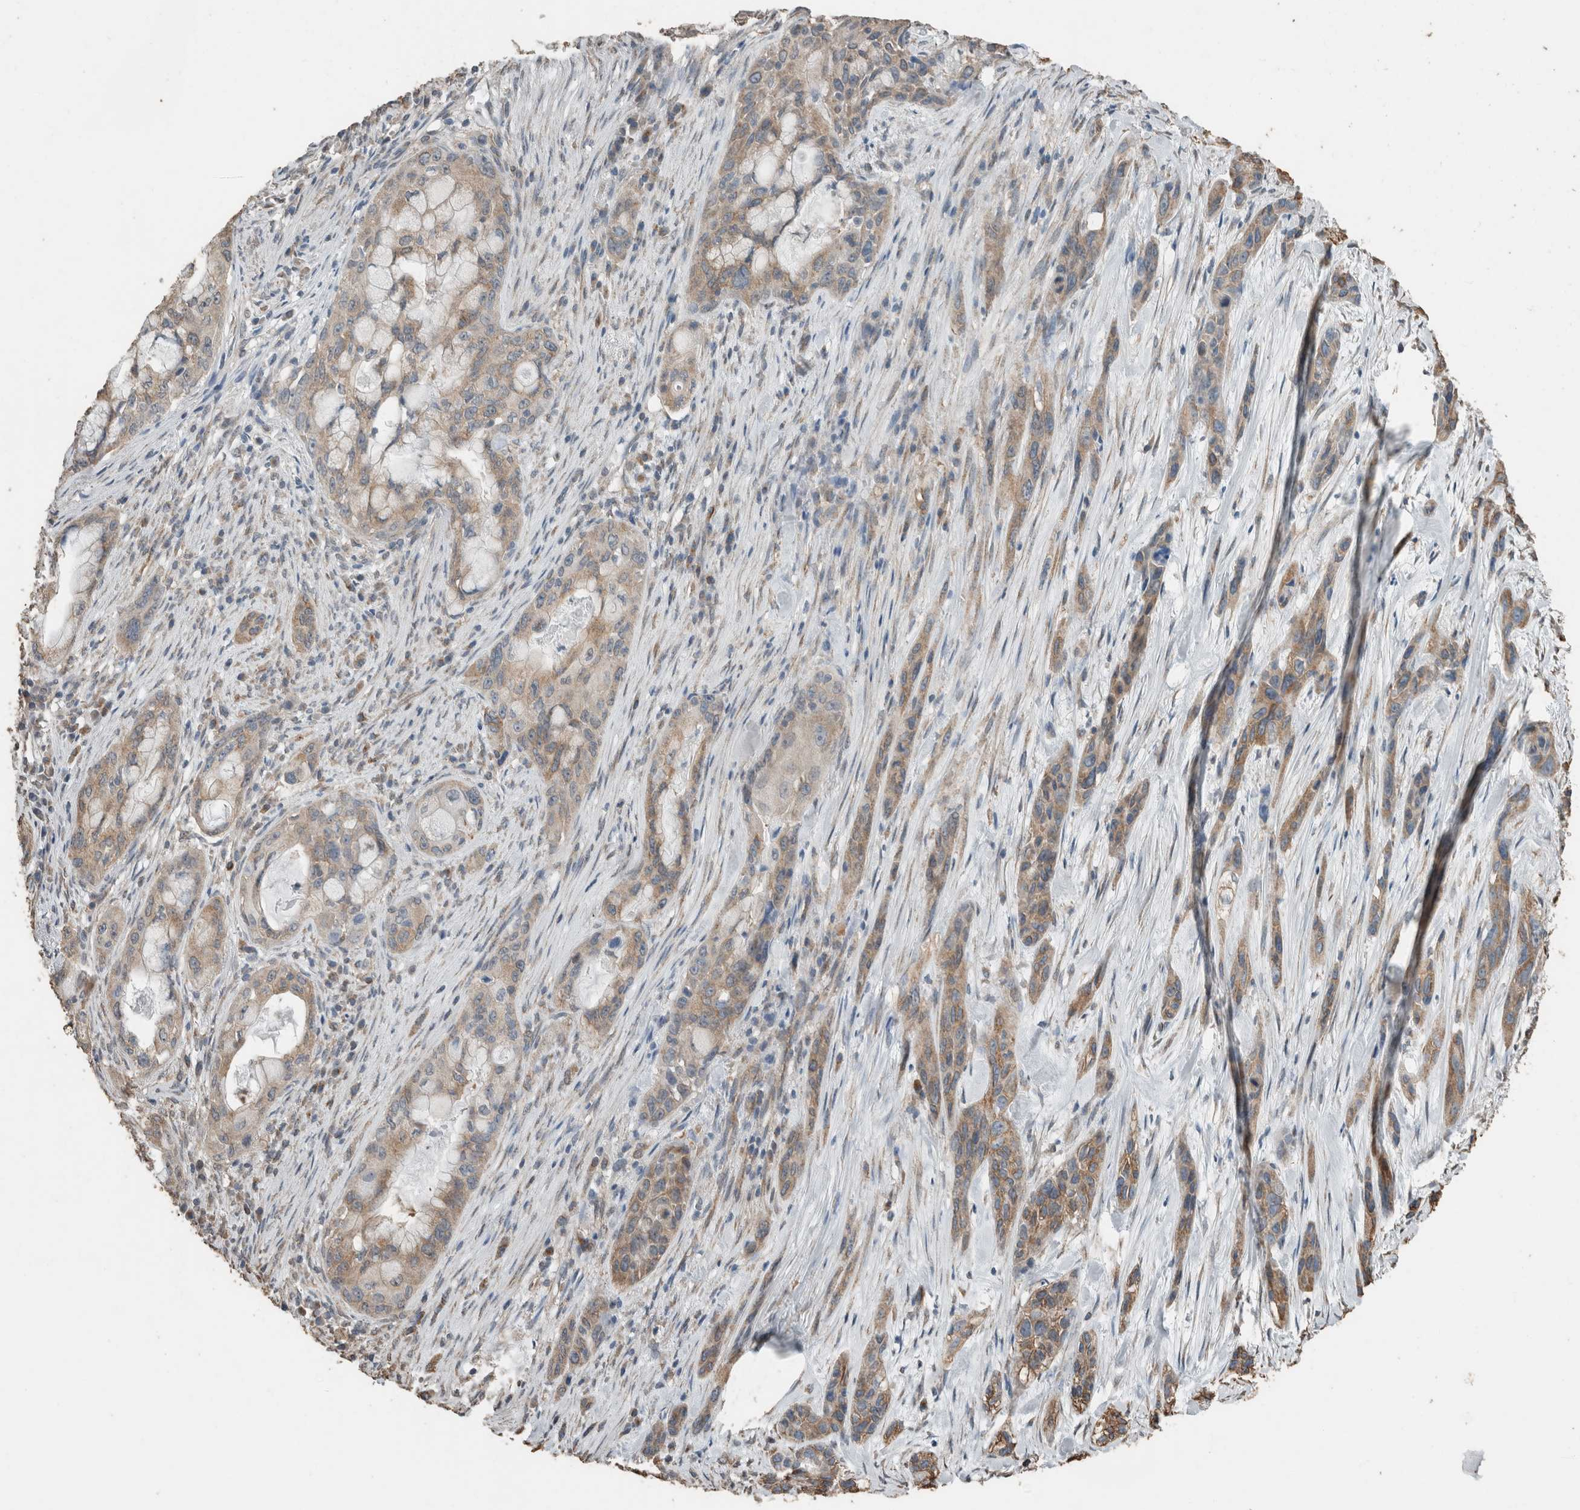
{"staining": {"intensity": "moderate", "quantity": ">75%", "location": "cytoplasmic/membranous"}, "tissue": "pancreatic cancer", "cell_type": "Tumor cells", "image_type": "cancer", "snomed": [{"axis": "morphology", "description": "Adenocarcinoma, NOS"}, {"axis": "topography", "description": "Pancreas"}], "caption": "Adenocarcinoma (pancreatic) stained for a protein (brown) demonstrates moderate cytoplasmic/membranous positive positivity in about >75% of tumor cells.", "gene": "ACVR2B", "patient": {"sex": "male", "age": 53}}